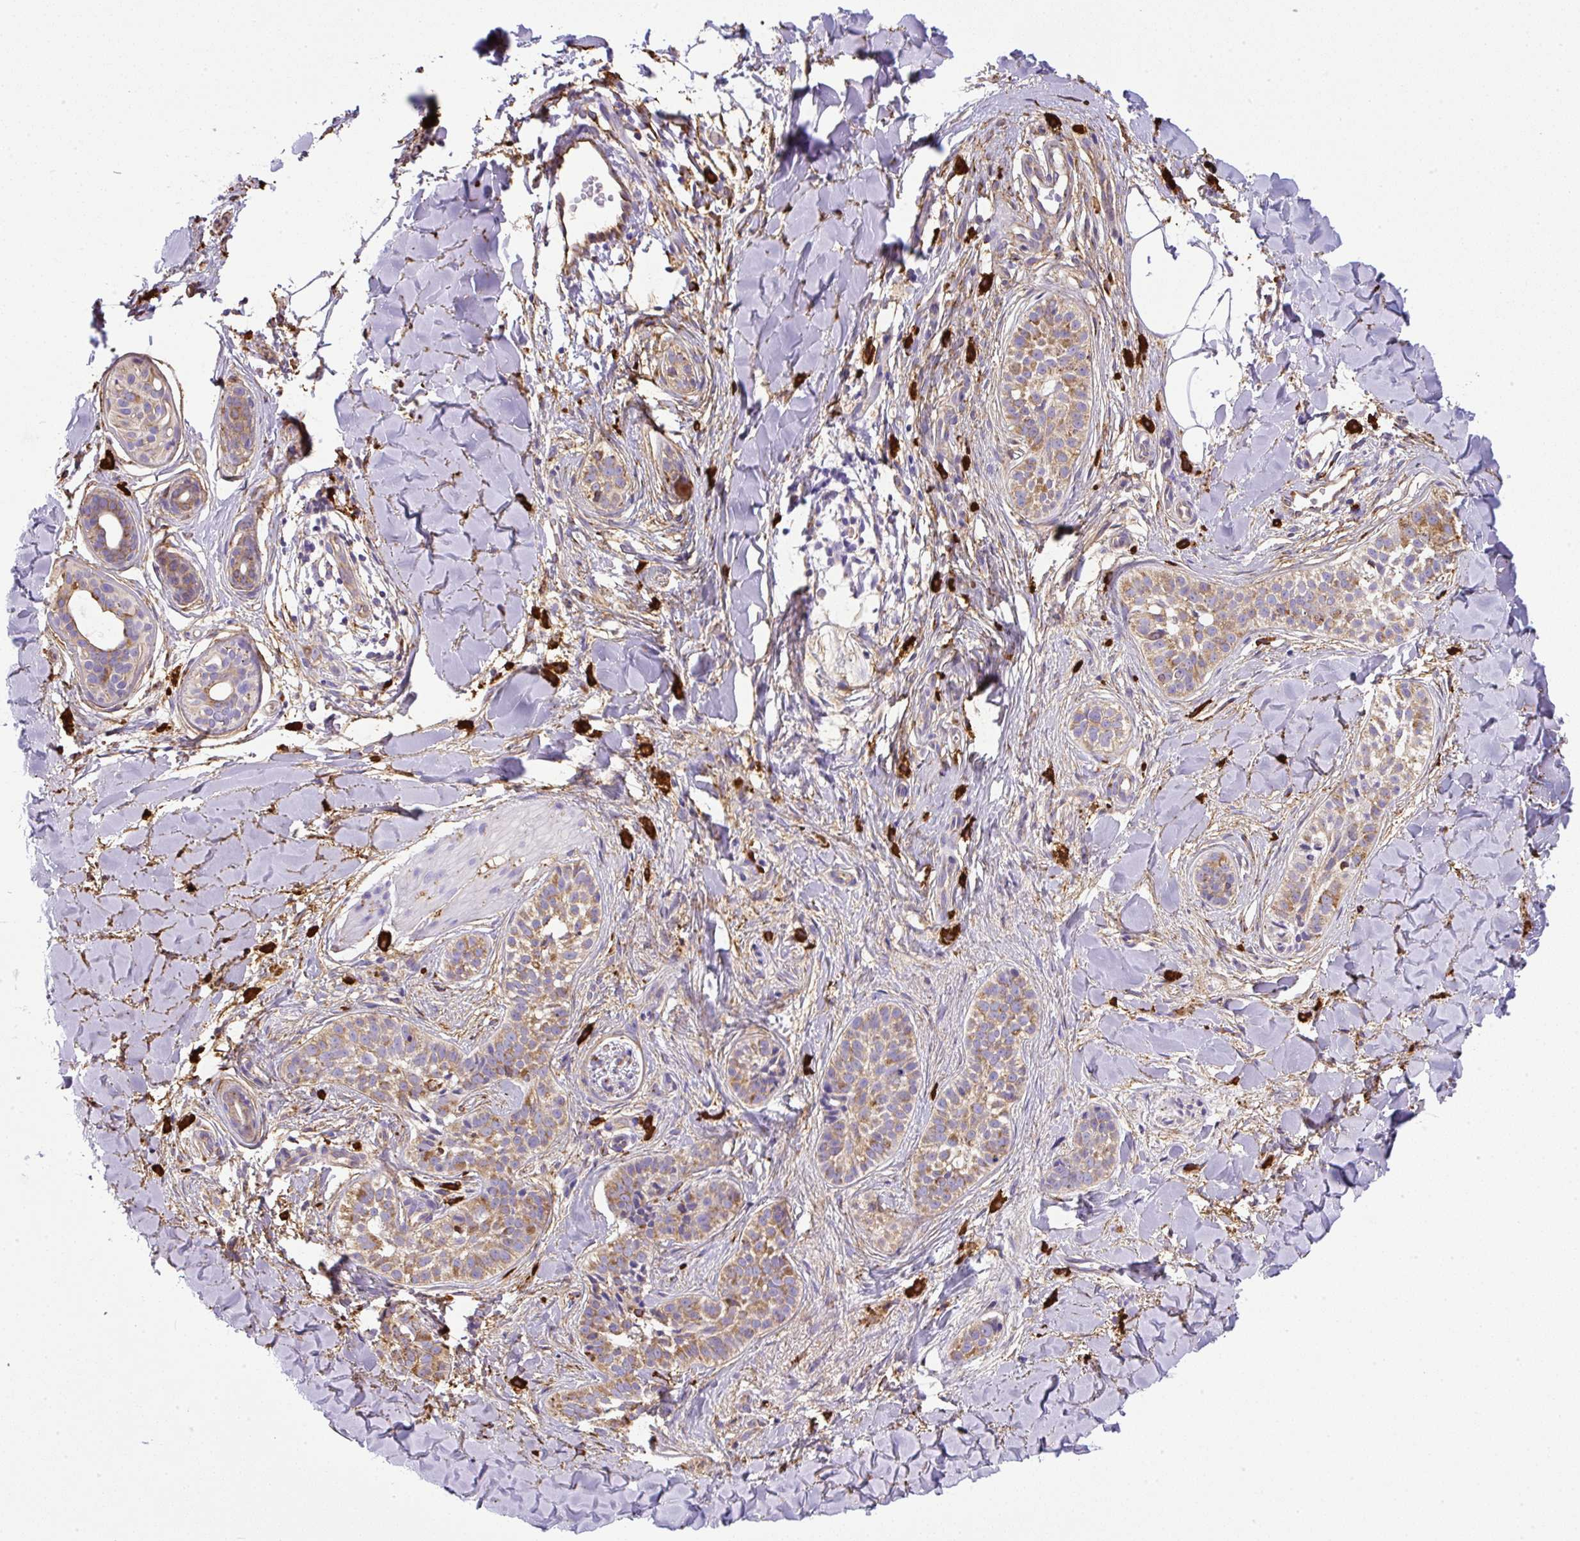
{"staining": {"intensity": "moderate", "quantity": ">75%", "location": "cytoplasmic/membranous"}, "tissue": "skin cancer", "cell_type": "Tumor cells", "image_type": "cancer", "snomed": [{"axis": "morphology", "description": "Basal cell carcinoma"}, {"axis": "topography", "description": "Skin"}], "caption": "Brown immunohistochemical staining in human skin cancer (basal cell carcinoma) demonstrates moderate cytoplasmic/membranous expression in approximately >75% of tumor cells. Nuclei are stained in blue.", "gene": "MAGEB5", "patient": {"sex": "male", "age": 52}}